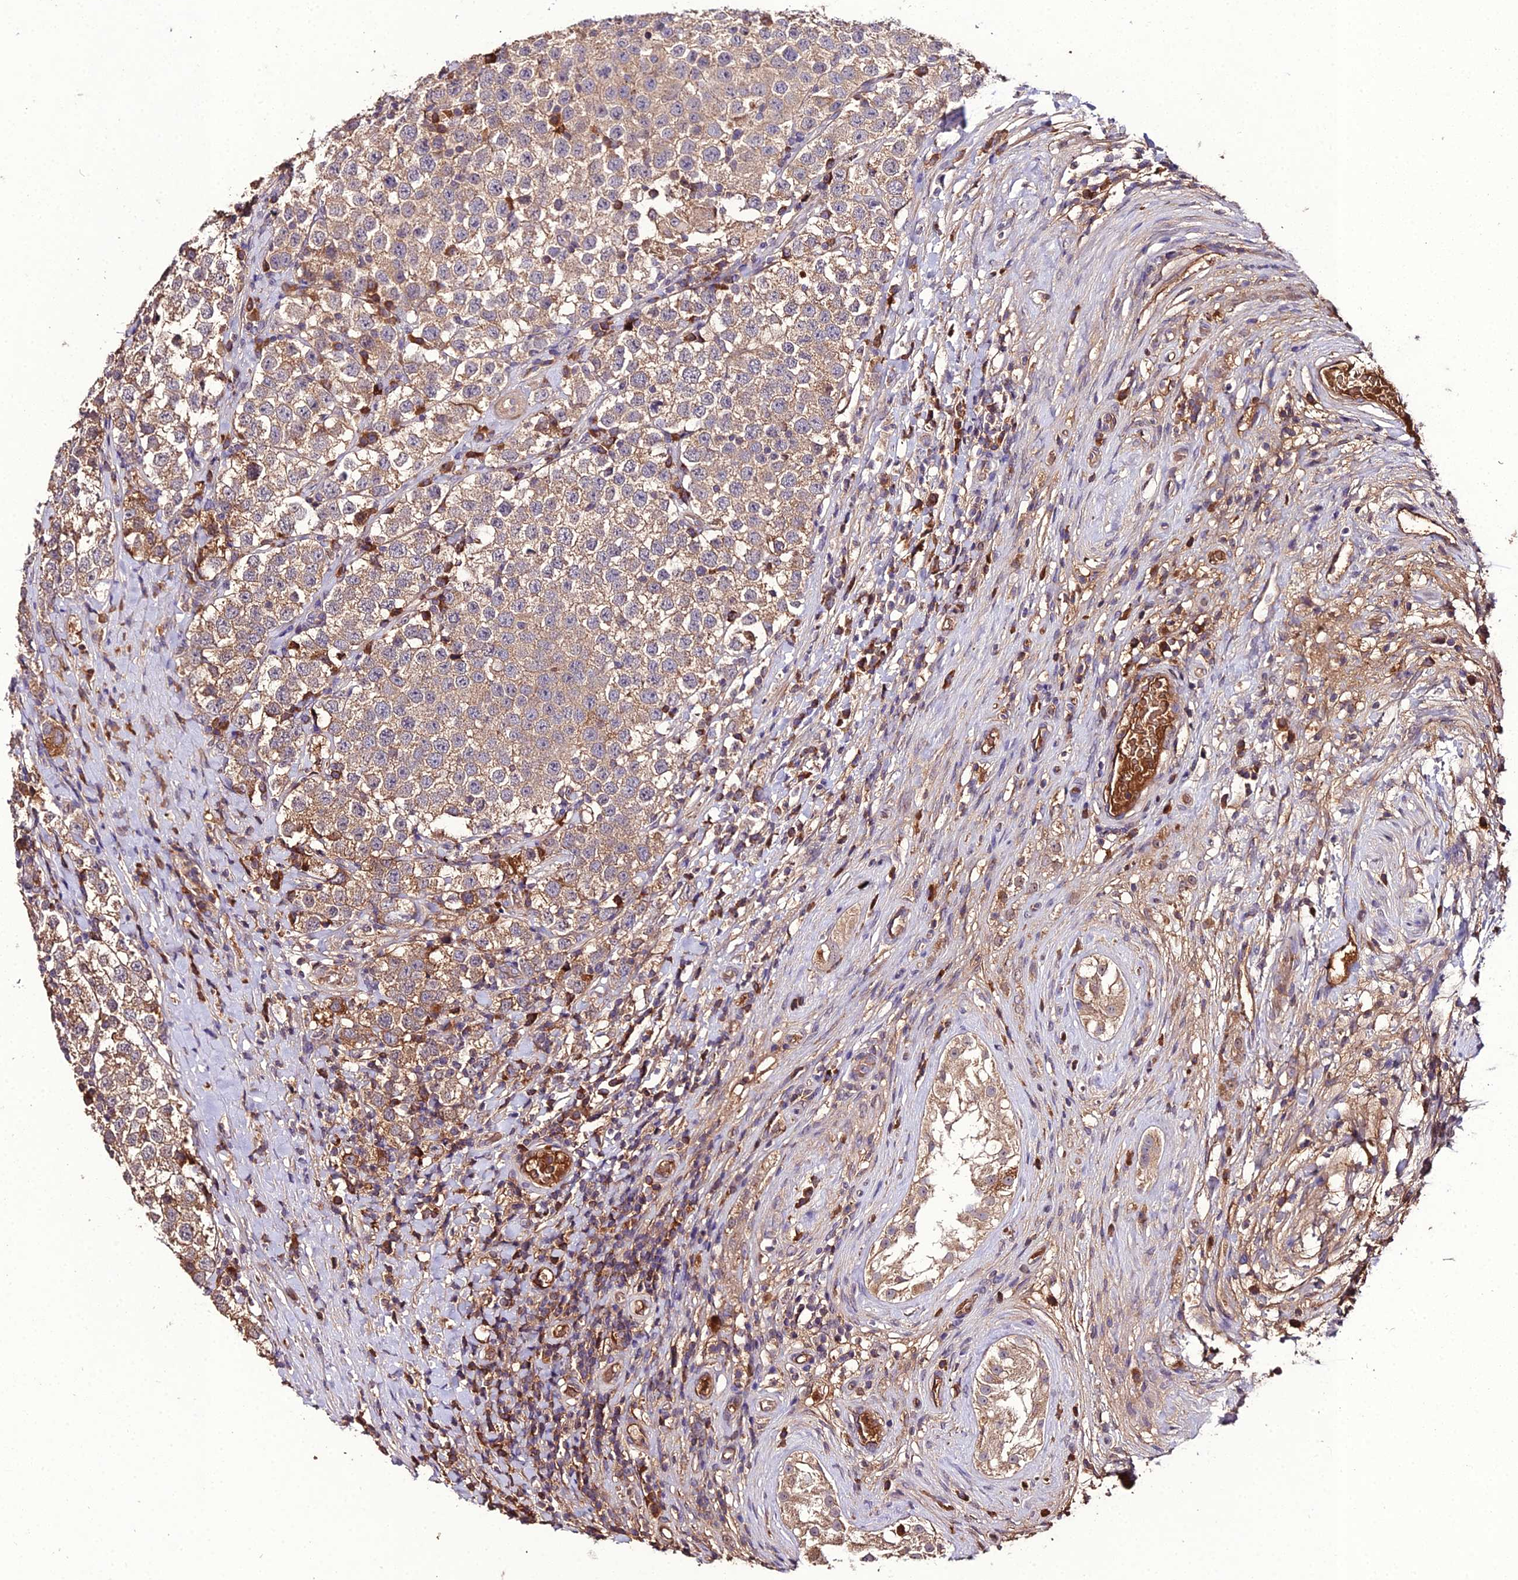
{"staining": {"intensity": "weak", "quantity": ">75%", "location": "cytoplasmic/membranous"}, "tissue": "testis cancer", "cell_type": "Tumor cells", "image_type": "cancer", "snomed": [{"axis": "morphology", "description": "Seminoma, NOS"}, {"axis": "topography", "description": "Testis"}], "caption": "DAB (3,3'-diaminobenzidine) immunohistochemical staining of human testis seminoma displays weak cytoplasmic/membranous protein positivity in approximately >75% of tumor cells. (Stains: DAB (3,3'-diaminobenzidine) in brown, nuclei in blue, Microscopy: brightfield microscopy at high magnification).", "gene": "KCTD16", "patient": {"sex": "male", "age": 34}}